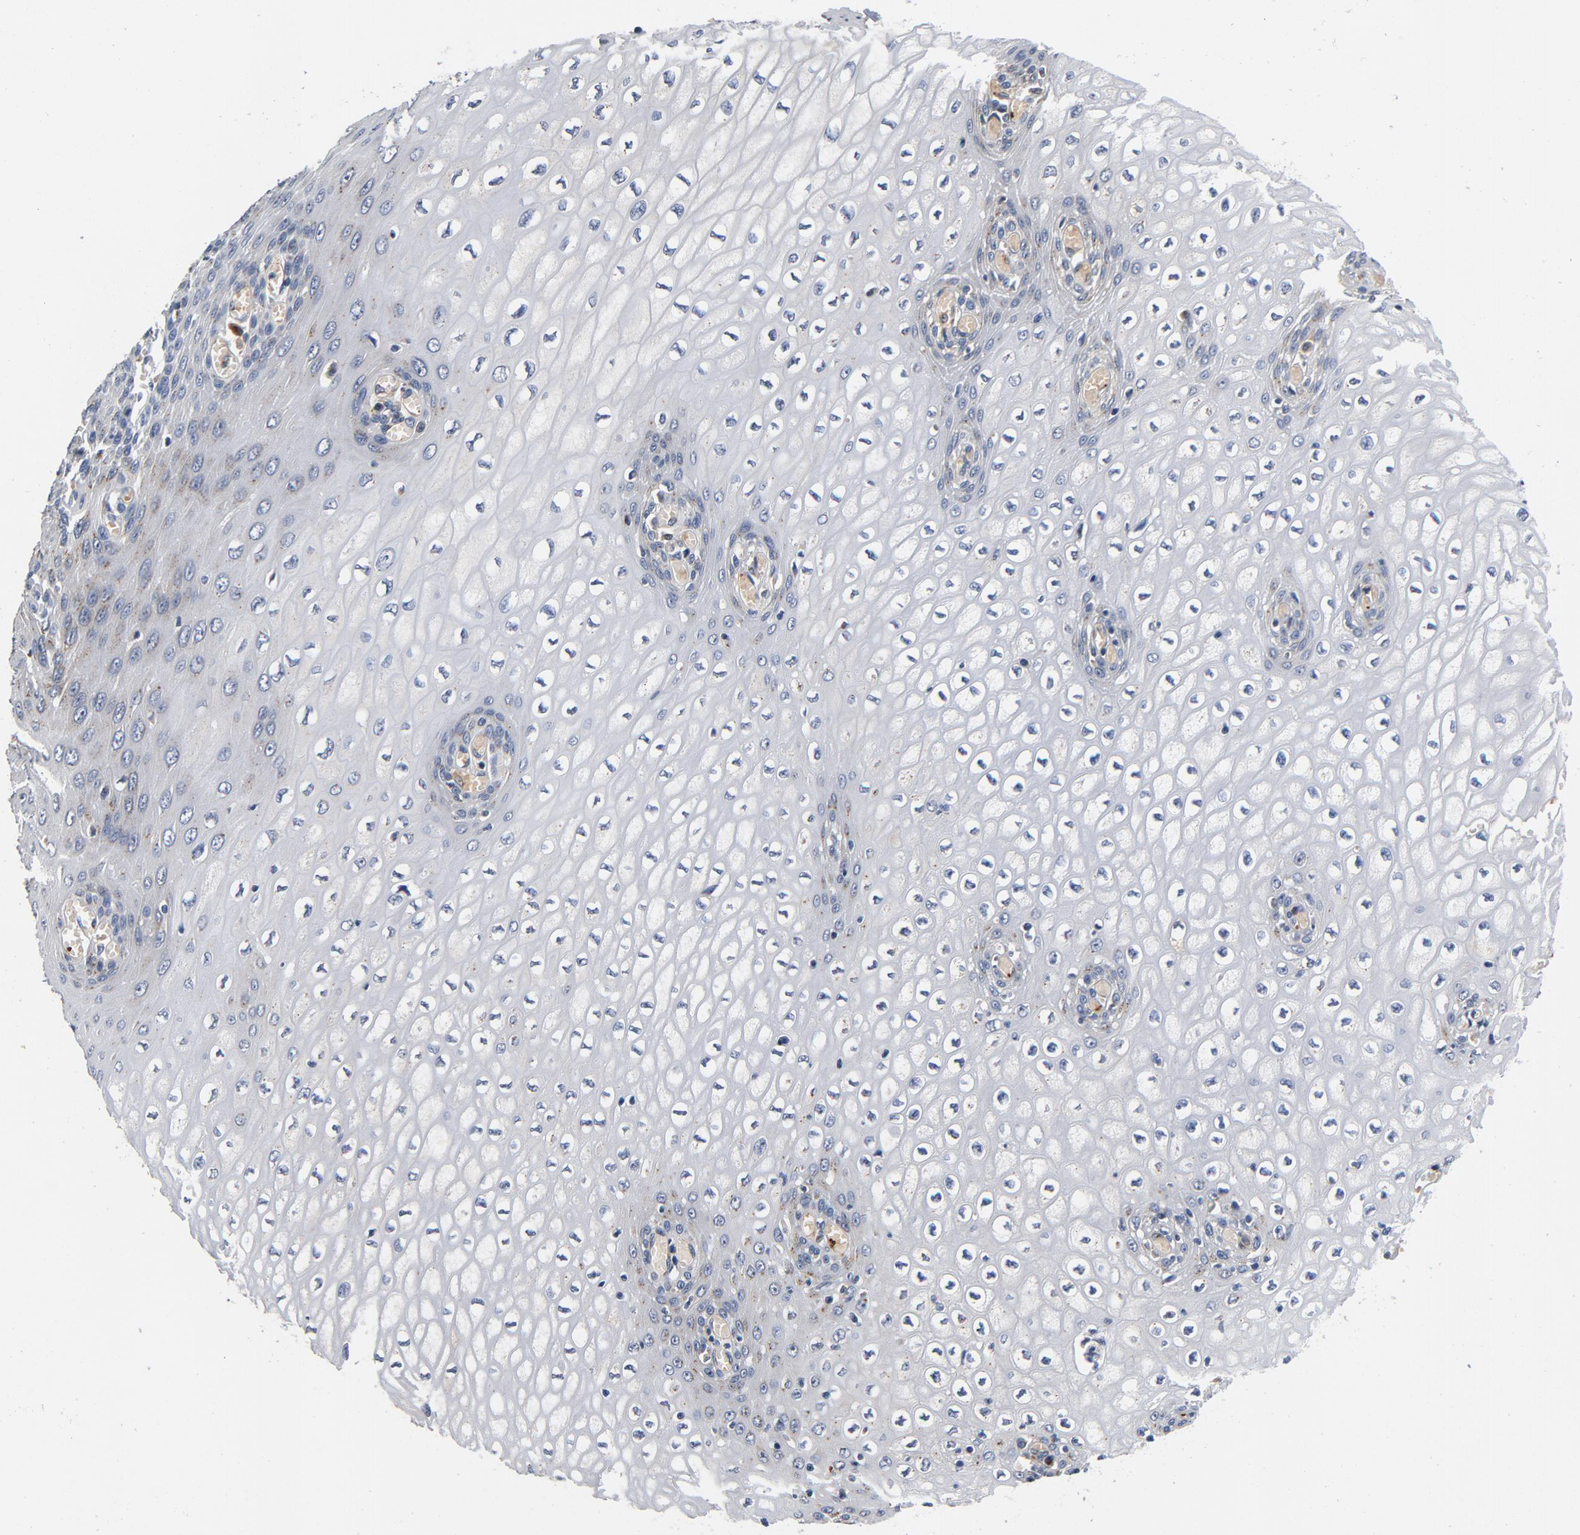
{"staining": {"intensity": "negative", "quantity": "none", "location": "none"}, "tissue": "esophagus", "cell_type": "Squamous epithelial cells", "image_type": "normal", "snomed": [{"axis": "morphology", "description": "Normal tissue, NOS"}, {"axis": "topography", "description": "Esophagus"}], "caption": "High magnification brightfield microscopy of benign esophagus stained with DAB (brown) and counterstained with hematoxylin (blue): squamous epithelial cells show no significant staining. (DAB (3,3'-diaminobenzidine) IHC visualized using brightfield microscopy, high magnification).", "gene": "LMAN2", "patient": {"sex": "male", "age": 65}}